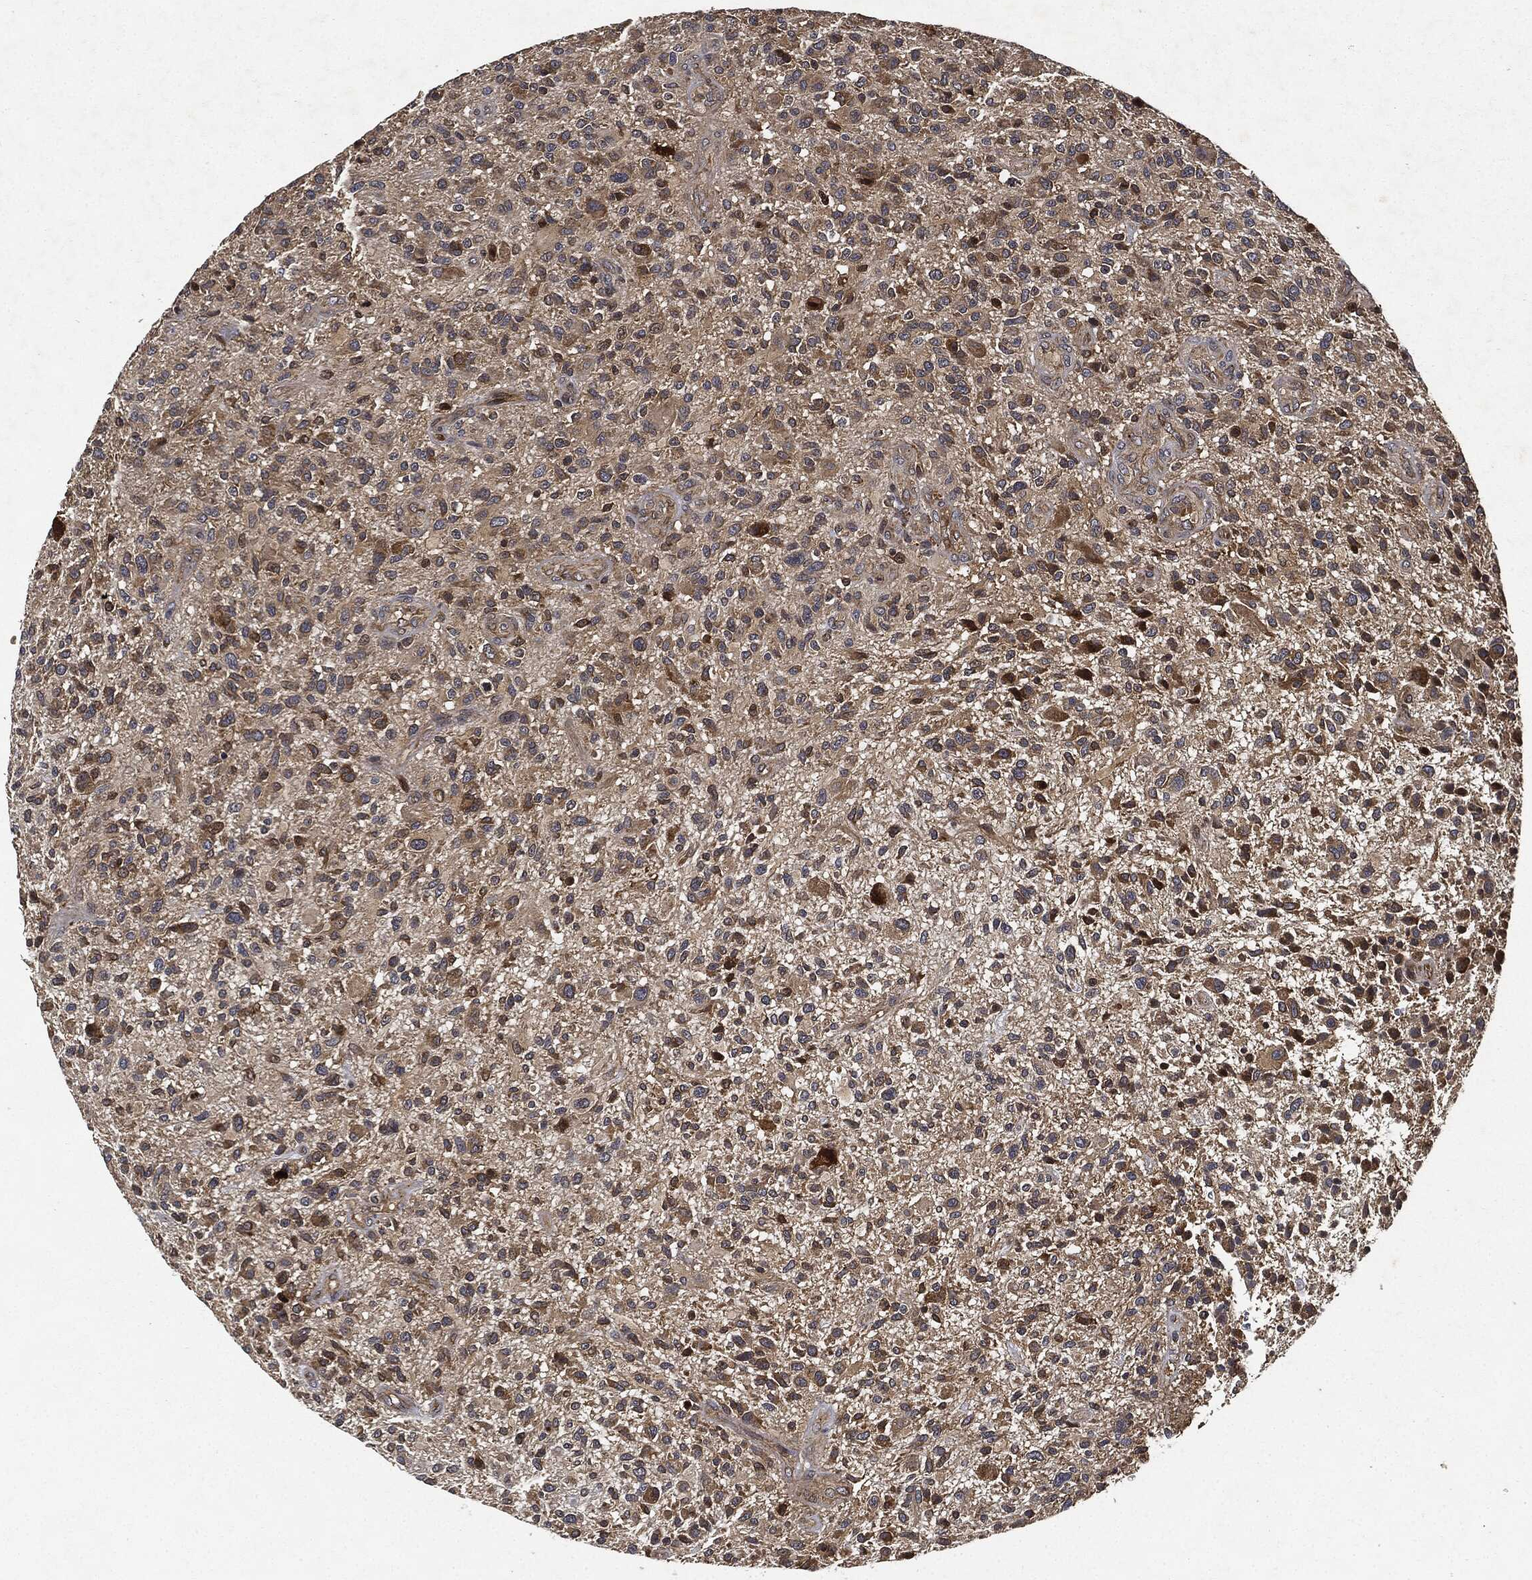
{"staining": {"intensity": "moderate", "quantity": "25%-75%", "location": "cytoplasmic/membranous"}, "tissue": "glioma", "cell_type": "Tumor cells", "image_type": "cancer", "snomed": [{"axis": "morphology", "description": "Glioma, malignant, High grade"}, {"axis": "topography", "description": "Brain"}], "caption": "The image demonstrates staining of glioma, revealing moderate cytoplasmic/membranous protein positivity (brown color) within tumor cells. The staining is performed using DAB (3,3'-diaminobenzidine) brown chromogen to label protein expression. The nuclei are counter-stained blue using hematoxylin.", "gene": "MLST8", "patient": {"sex": "male", "age": 47}}